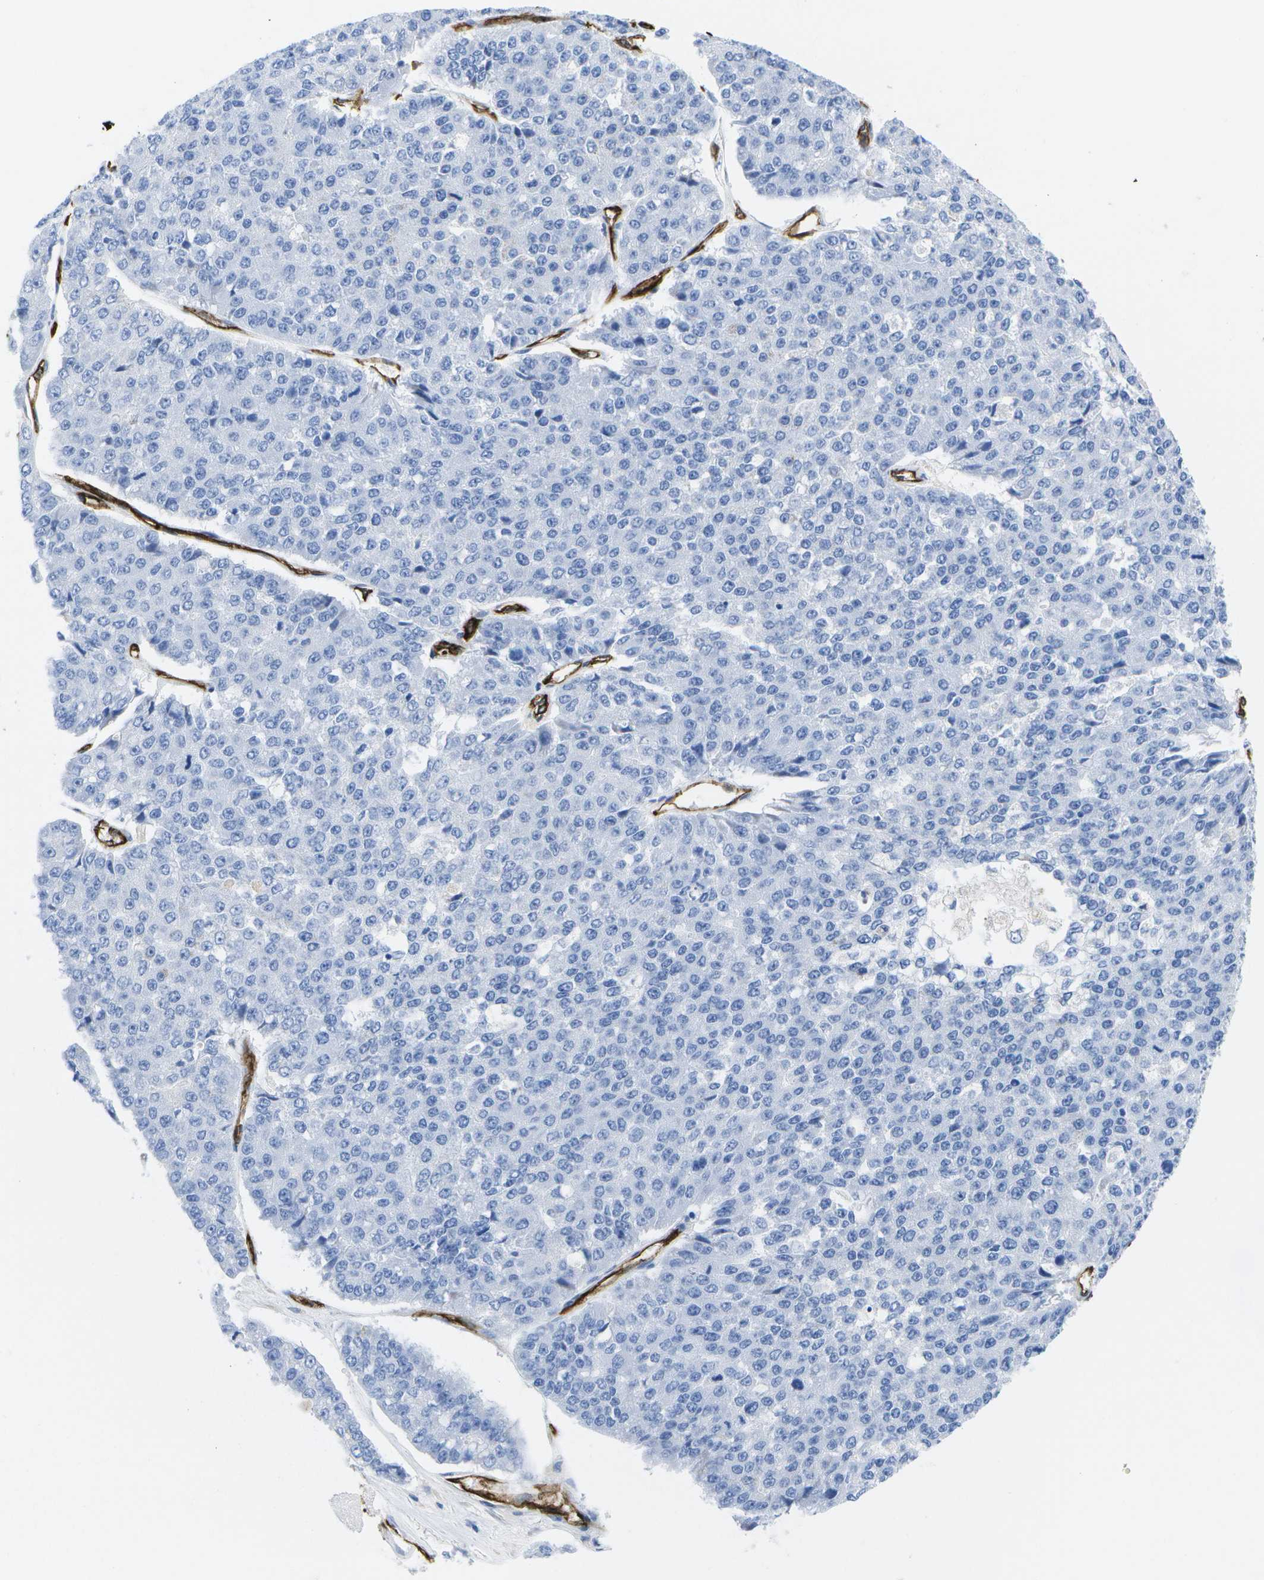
{"staining": {"intensity": "negative", "quantity": "none", "location": "none"}, "tissue": "pancreatic cancer", "cell_type": "Tumor cells", "image_type": "cancer", "snomed": [{"axis": "morphology", "description": "Adenocarcinoma, NOS"}, {"axis": "topography", "description": "Pancreas"}], "caption": "IHC photomicrograph of neoplastic tissue: pancreatic cancer (adenocarcinoma) stained with DAB (3,3'-diaminobenzidine) exhibits no significant protein positivity in tumor cells.", "gene": "DYSF", "patient": {"sex": "male", "age": 50}}